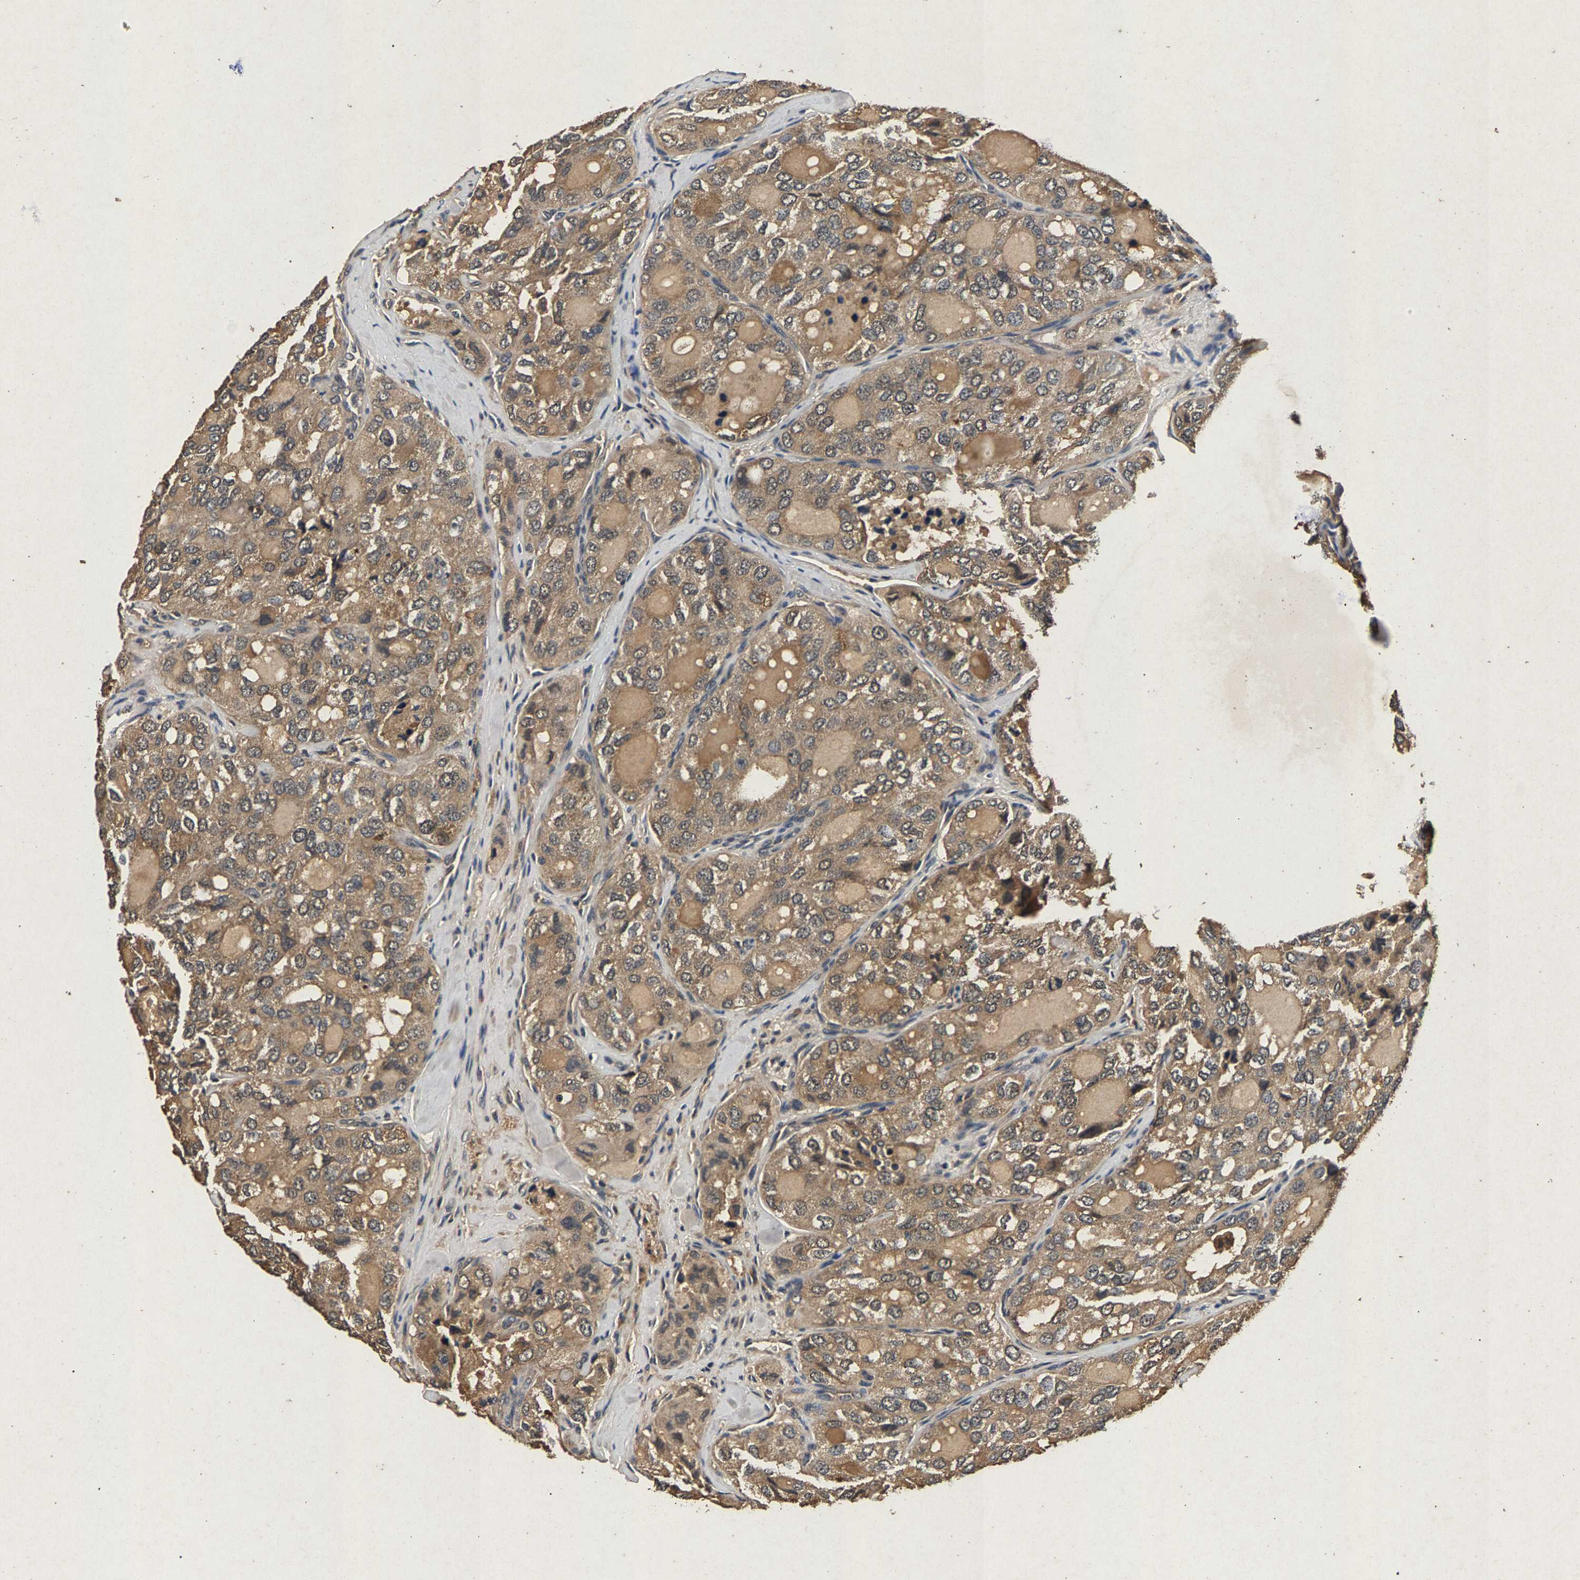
{"staining": {"intensity": "weak", "quantity": ">75%", "location": "cytoplasmic/membranous"}, "tissue": "thyroid cancer", "cell_type": "Tumor cells", "image_type": "cancer", "snomed": [{"axis": "morphology", "description": "Follicular adenoma carcinoma, NOS"}, {"axis": "topography", "description": "Thyroid gland"}], "caption": "Immunohistochemistry image of human thyroid follicular adenoma carcinoma stained for a protein (brown), which displays low levels of weak cytoplasmic/membranous expression in about >75% of tumor cells.", "gene": "PPP1CC", "patient": {"sex": "male", "age": 75}}